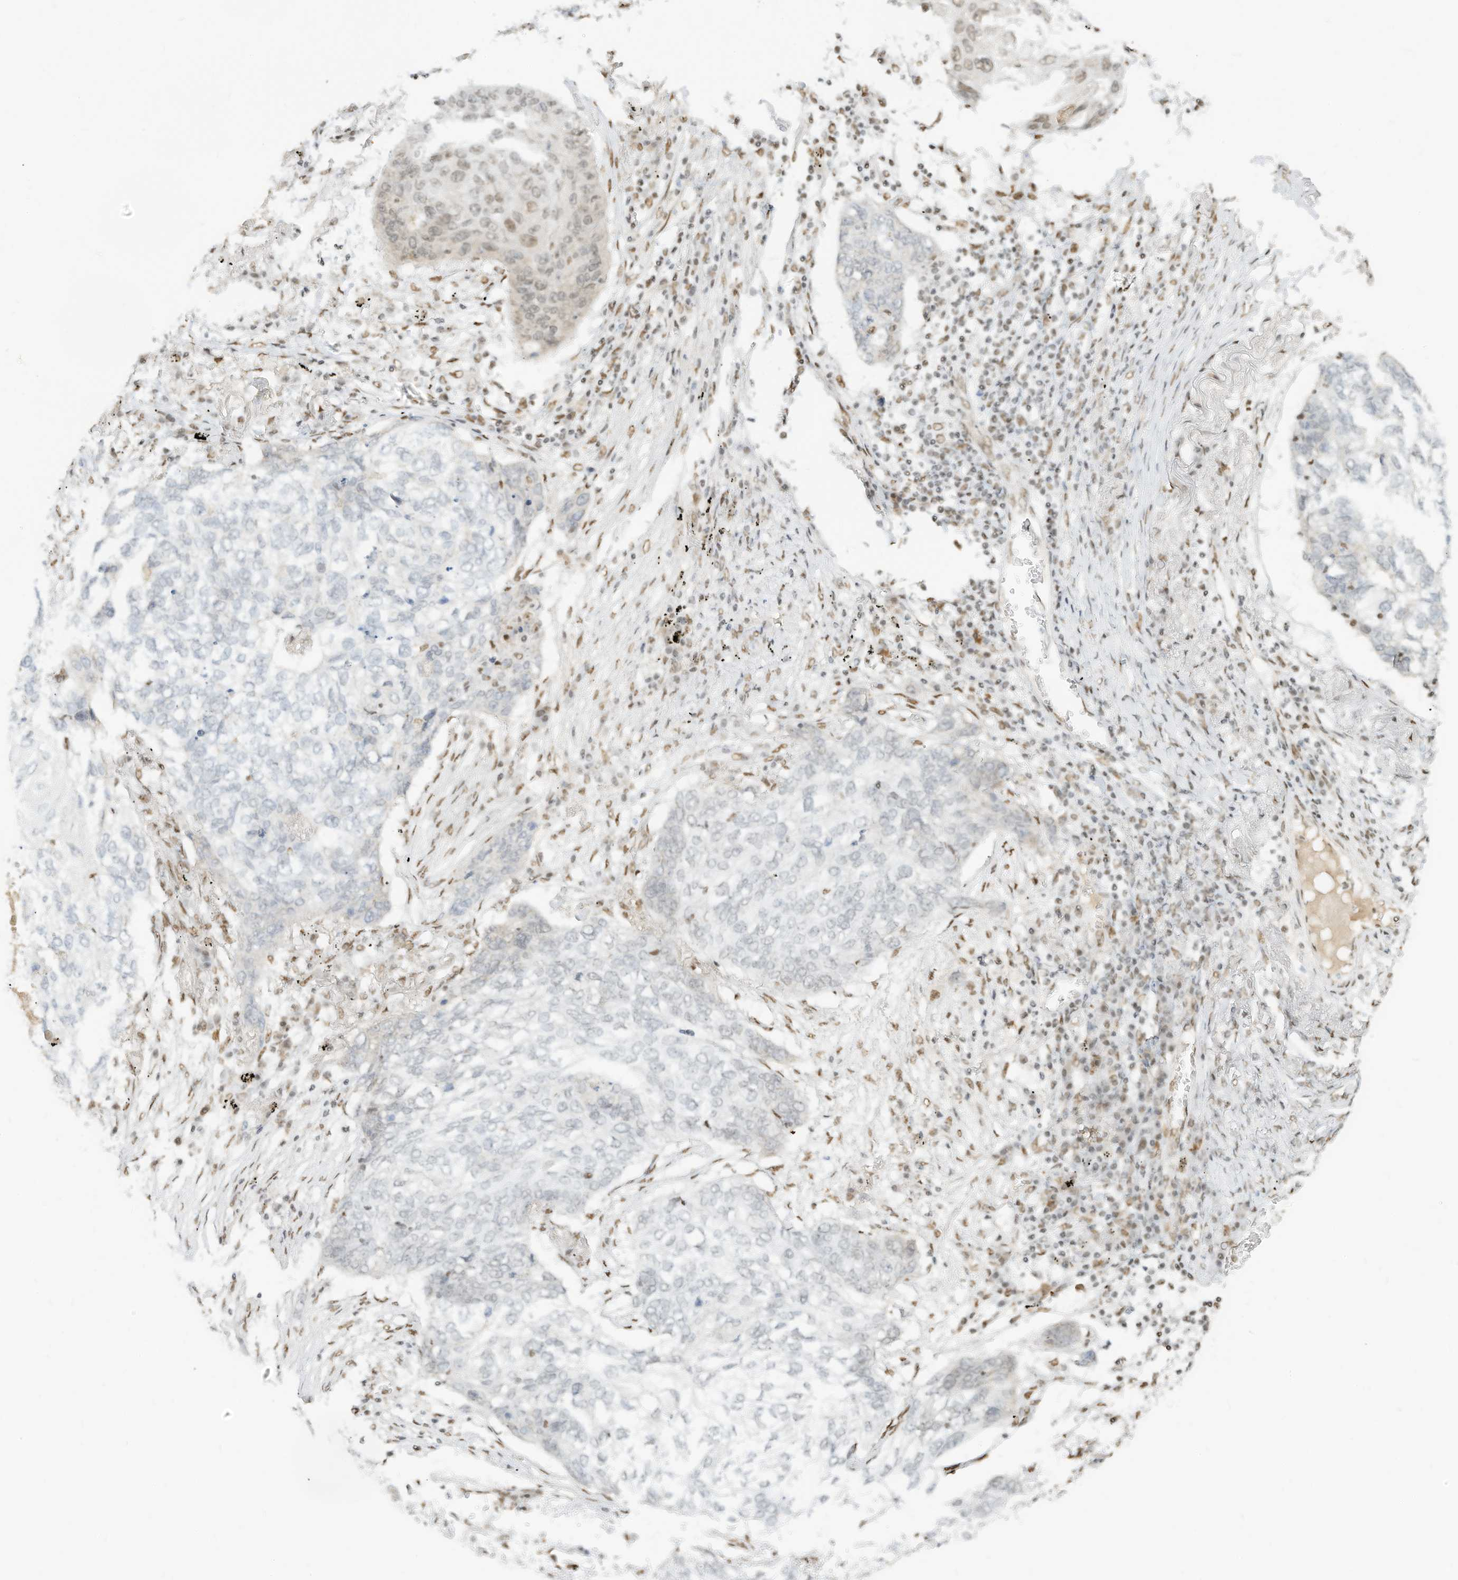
{"staining": {"intensity": "weak", "quantity": "<25%", "location": "nuclear"}, "tissue": "lung cancer", "cell_type": "Tumor cells", "image_type": "cancer", "snomed": [{"axis": "morphology", "description": "Squamous cell carcinoma, NOS"}, {"axis": "topography", "description": "Lung"}], "caption": "Tumor cells are negative for protein expression in human lung cancer.", "gene": "NHSL1", "patient": {"sex": "female", "age": 63}}